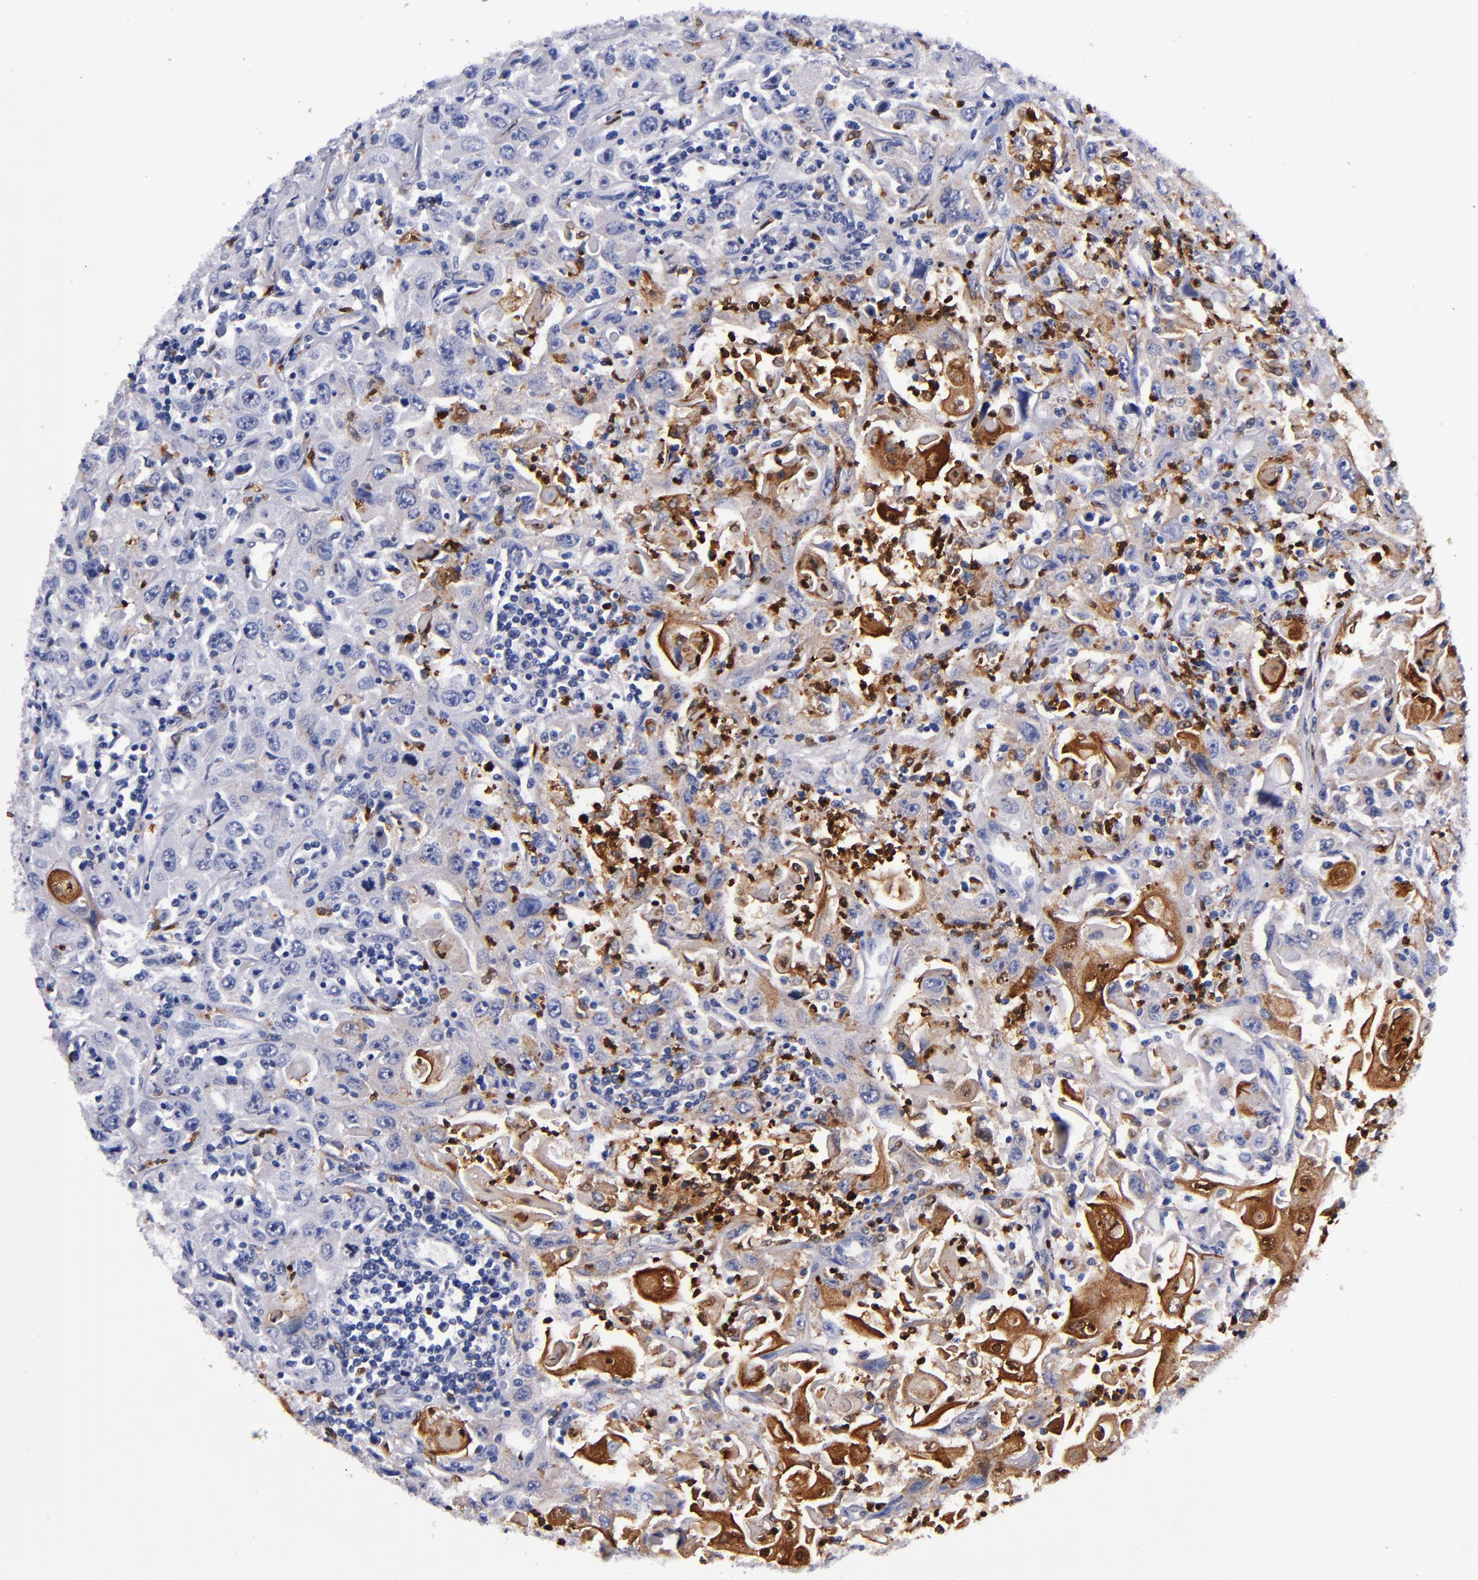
{"staining": {"intensity": "strong", "quantity": "25%-75%", "location": "cytoplasmic/membranous"}, "tissue": "head and neck cancer", "cell_type": "Tumor cells", "image_type": "cancer", "snomed": [{"axis": "morphology", "description": "Squamous cell carcinoma, NOS"}, {"axis": "topography", "description": "Oral tissue"}, {"axis": "topography", "description": "Head-Neck"}], "caption": "Immunohistochemistry micrograph of human head and neck cancer (squamous cell carcinoma) stained for a protein (brown), which demonstrates high levels of strong cytoplasmic/membranous staining in about 25%-75% of tumor cells.", "gene": "S100A8", "patient": {"sex": "female", "age": 76}}